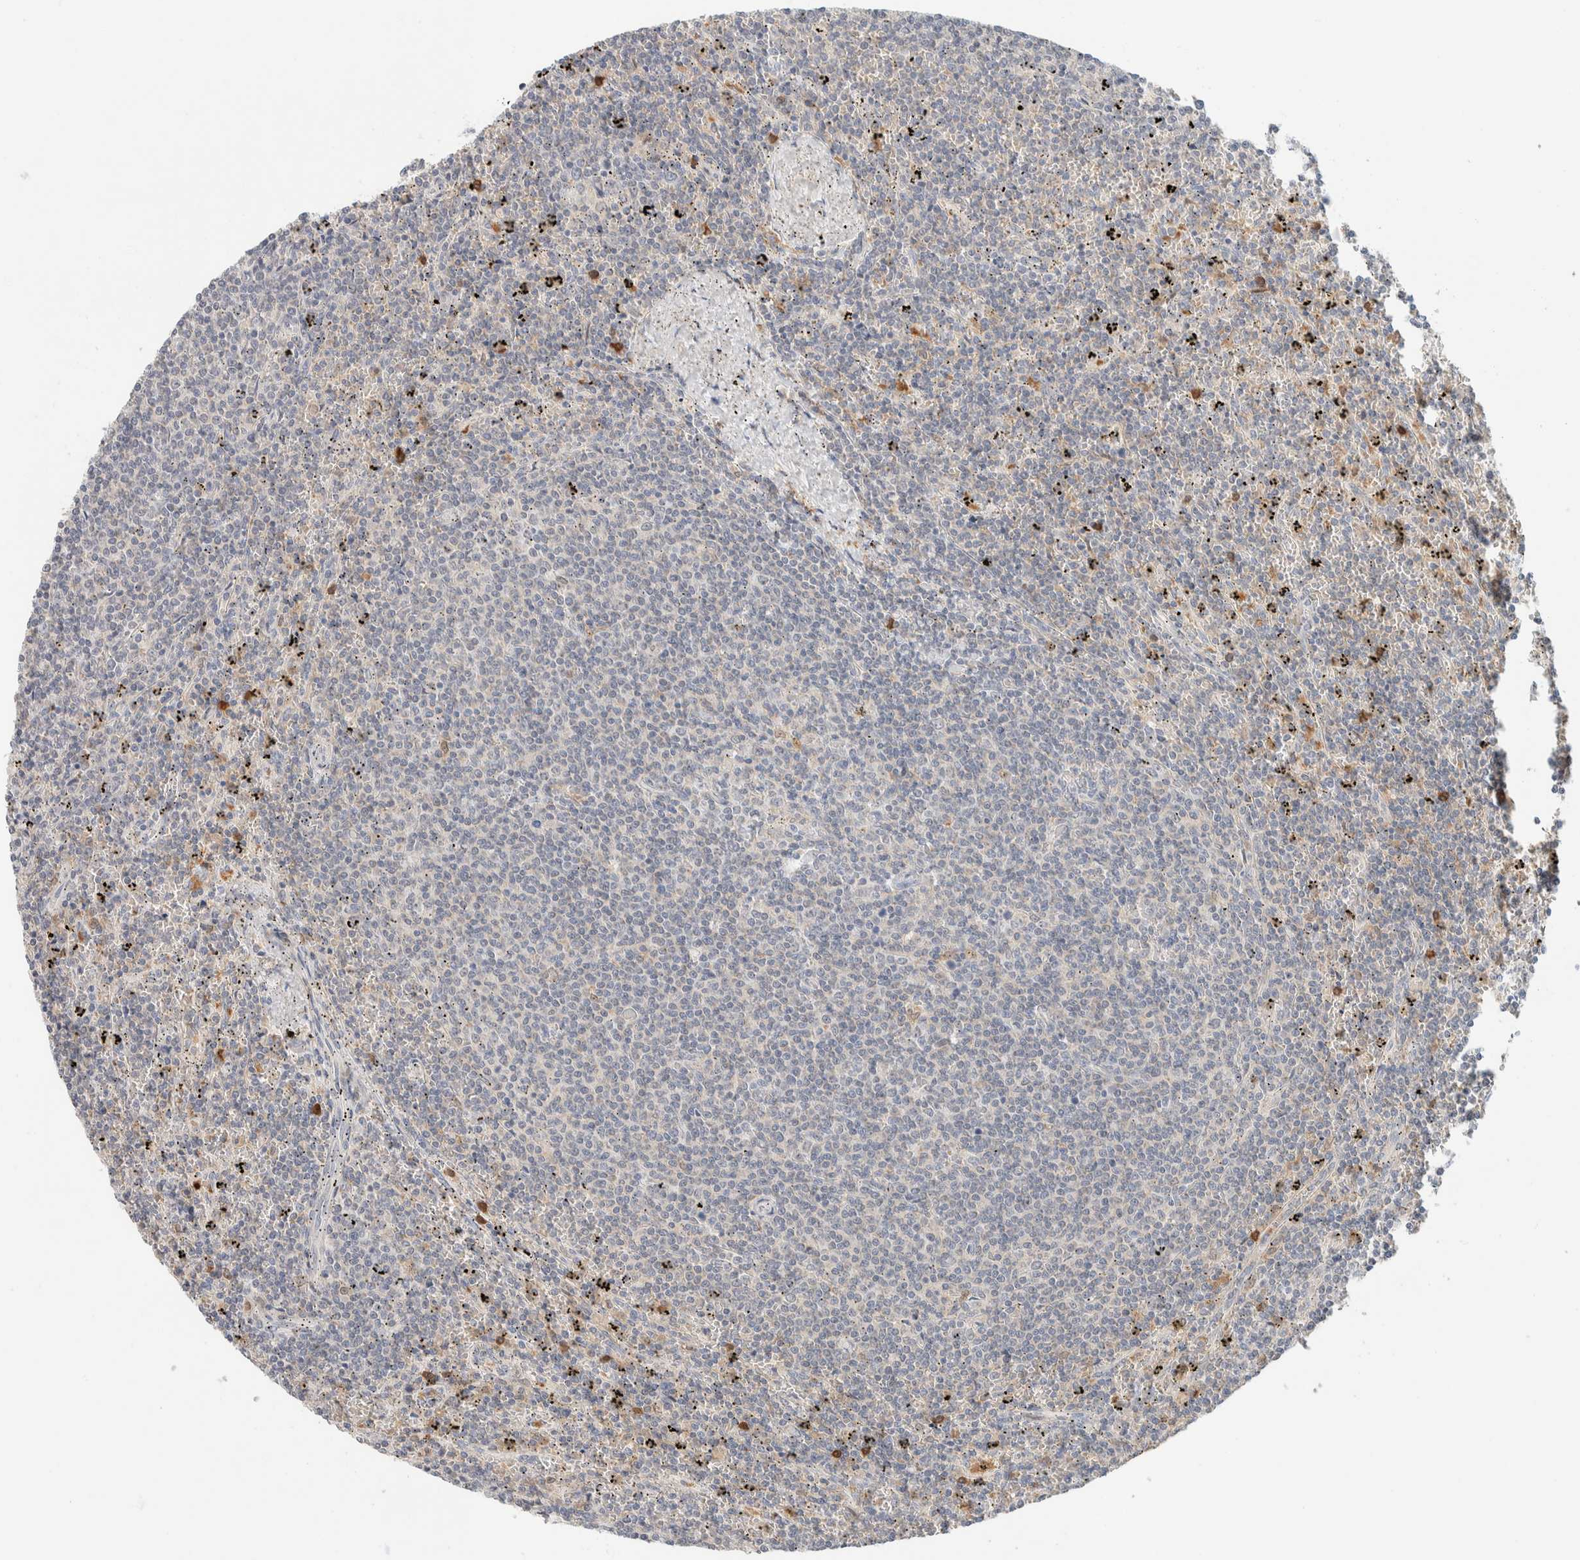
{"staining": {"intensity": "negative", "quantity": "none", "location": "none"}, "tissue": "lymphoma", "cell_type": "Tumor cells", "image_type": "cancer", "snomed": [{"axis": "morphology", "description": "Malignant lymphoma, non-Hodgkin's type, Low grade"}, {"axis": "topography", "description": "Spleen"}], "caption": "Immunohistochemistry (IHC) image of lymphoma stained for a protein (brown), which displays no expression in tumor cells. The staining was performed using DAB to visualize the protein expression in brown, while the nuclei were stained in blue with hematoxylin (Magnification: 20x).", "gene": "HDHD3", "patient": {"sex": "female", "age": 50}}